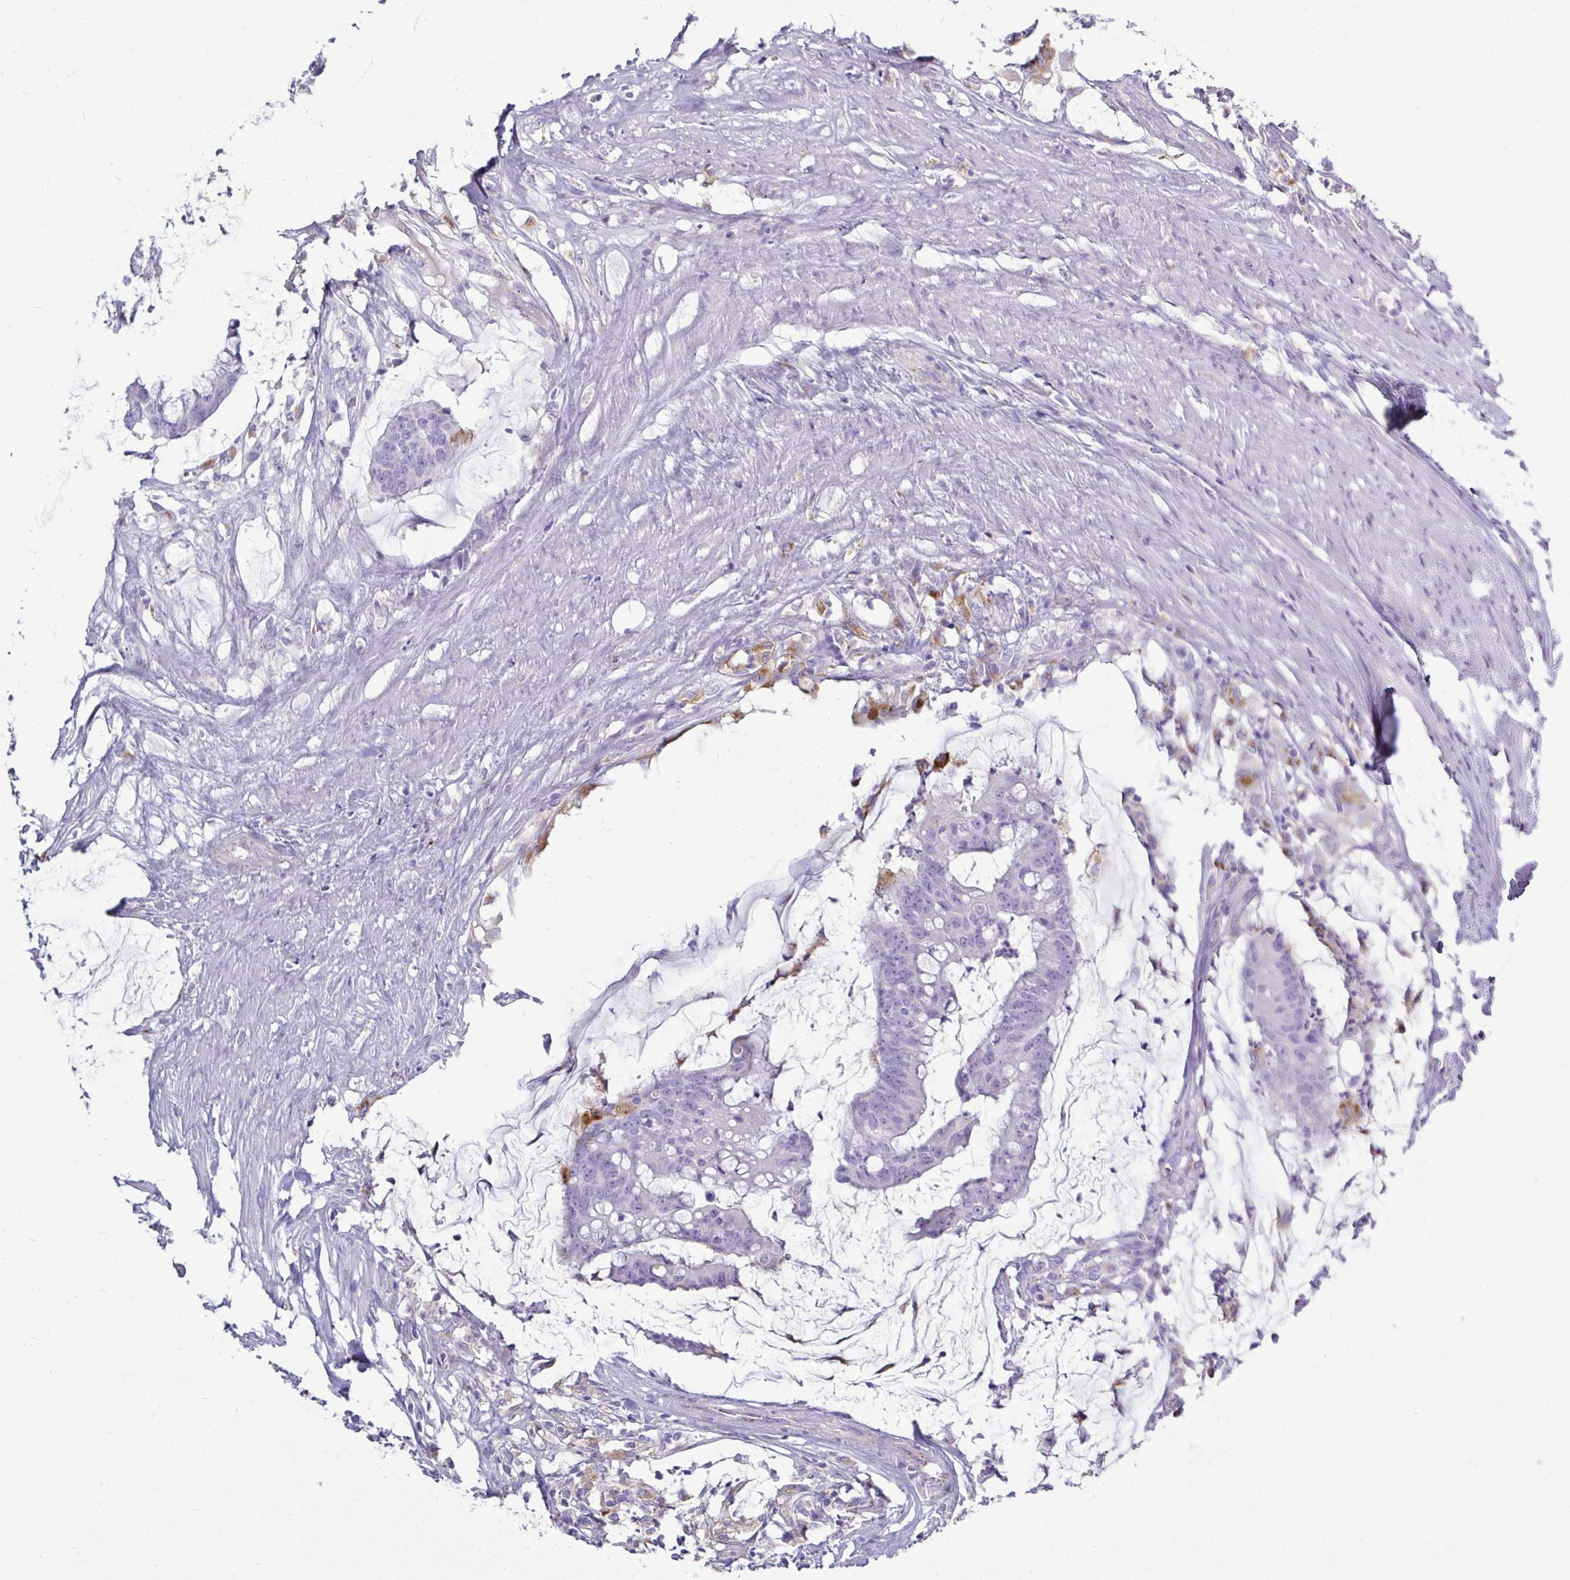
{"staining": {"intensity": "negative", "quantity": "none", "location": "none"}, "tissue": "colorectal cancer", "cell_type": "Tumor cells", "image_type": "cancer", "snomed": [{"axis": "morphology", "description": "Adenocarcinoma, NOS"}, {"axis": "topography", "description": "Colon"}], "caption": "This is a micrograph of IHC staining of adenocarcinoma (colorectal), which shows no expression in tumor cells. Nuclei are stained in blue.", "gene": "CTSZ", "patient": {"sex": "male", "age": 62}}